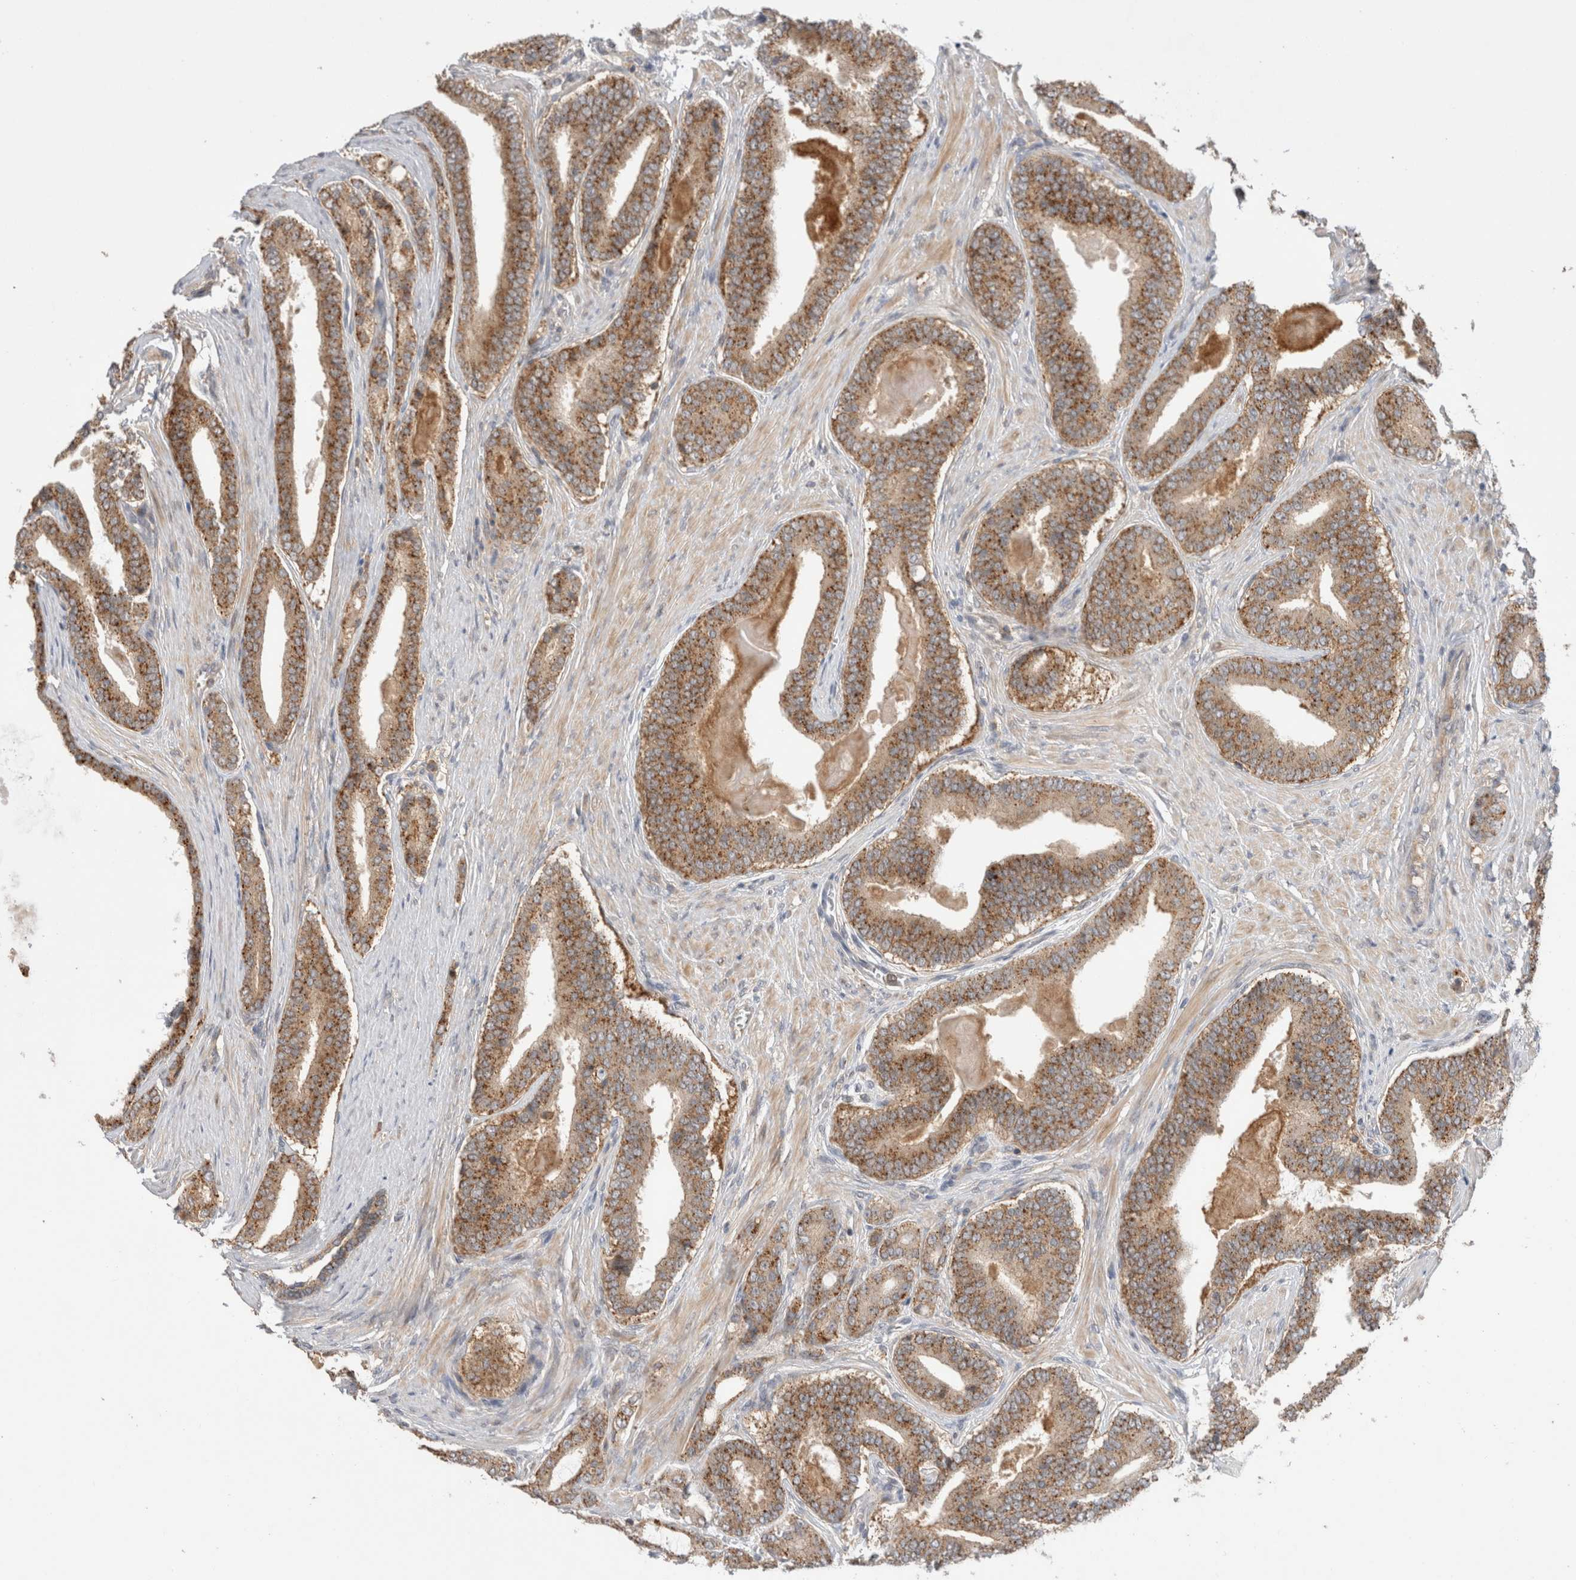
{"staining": {"intensity": "moderate", "quantity": ">75%", "location": "cytoplasmic/membranous"}, "tissue": "prostate cancer", "cell_type": "Tumor cells", "image_type": "cancer", "snomed": [{"axis": "morphology", "description": "Adenocarcinoma, High grade"}, {"axis": "topography", "description": "Prostate"}], "caption": "Immunohistochemical staining of prostate adenocarcinoma (high-grade) displays medium levels of moderate cytoplasmic/membranous expression in about >75% of tumor cells.", "gene": "VPS28", "patient": {"sex": "male", "age": 60}}